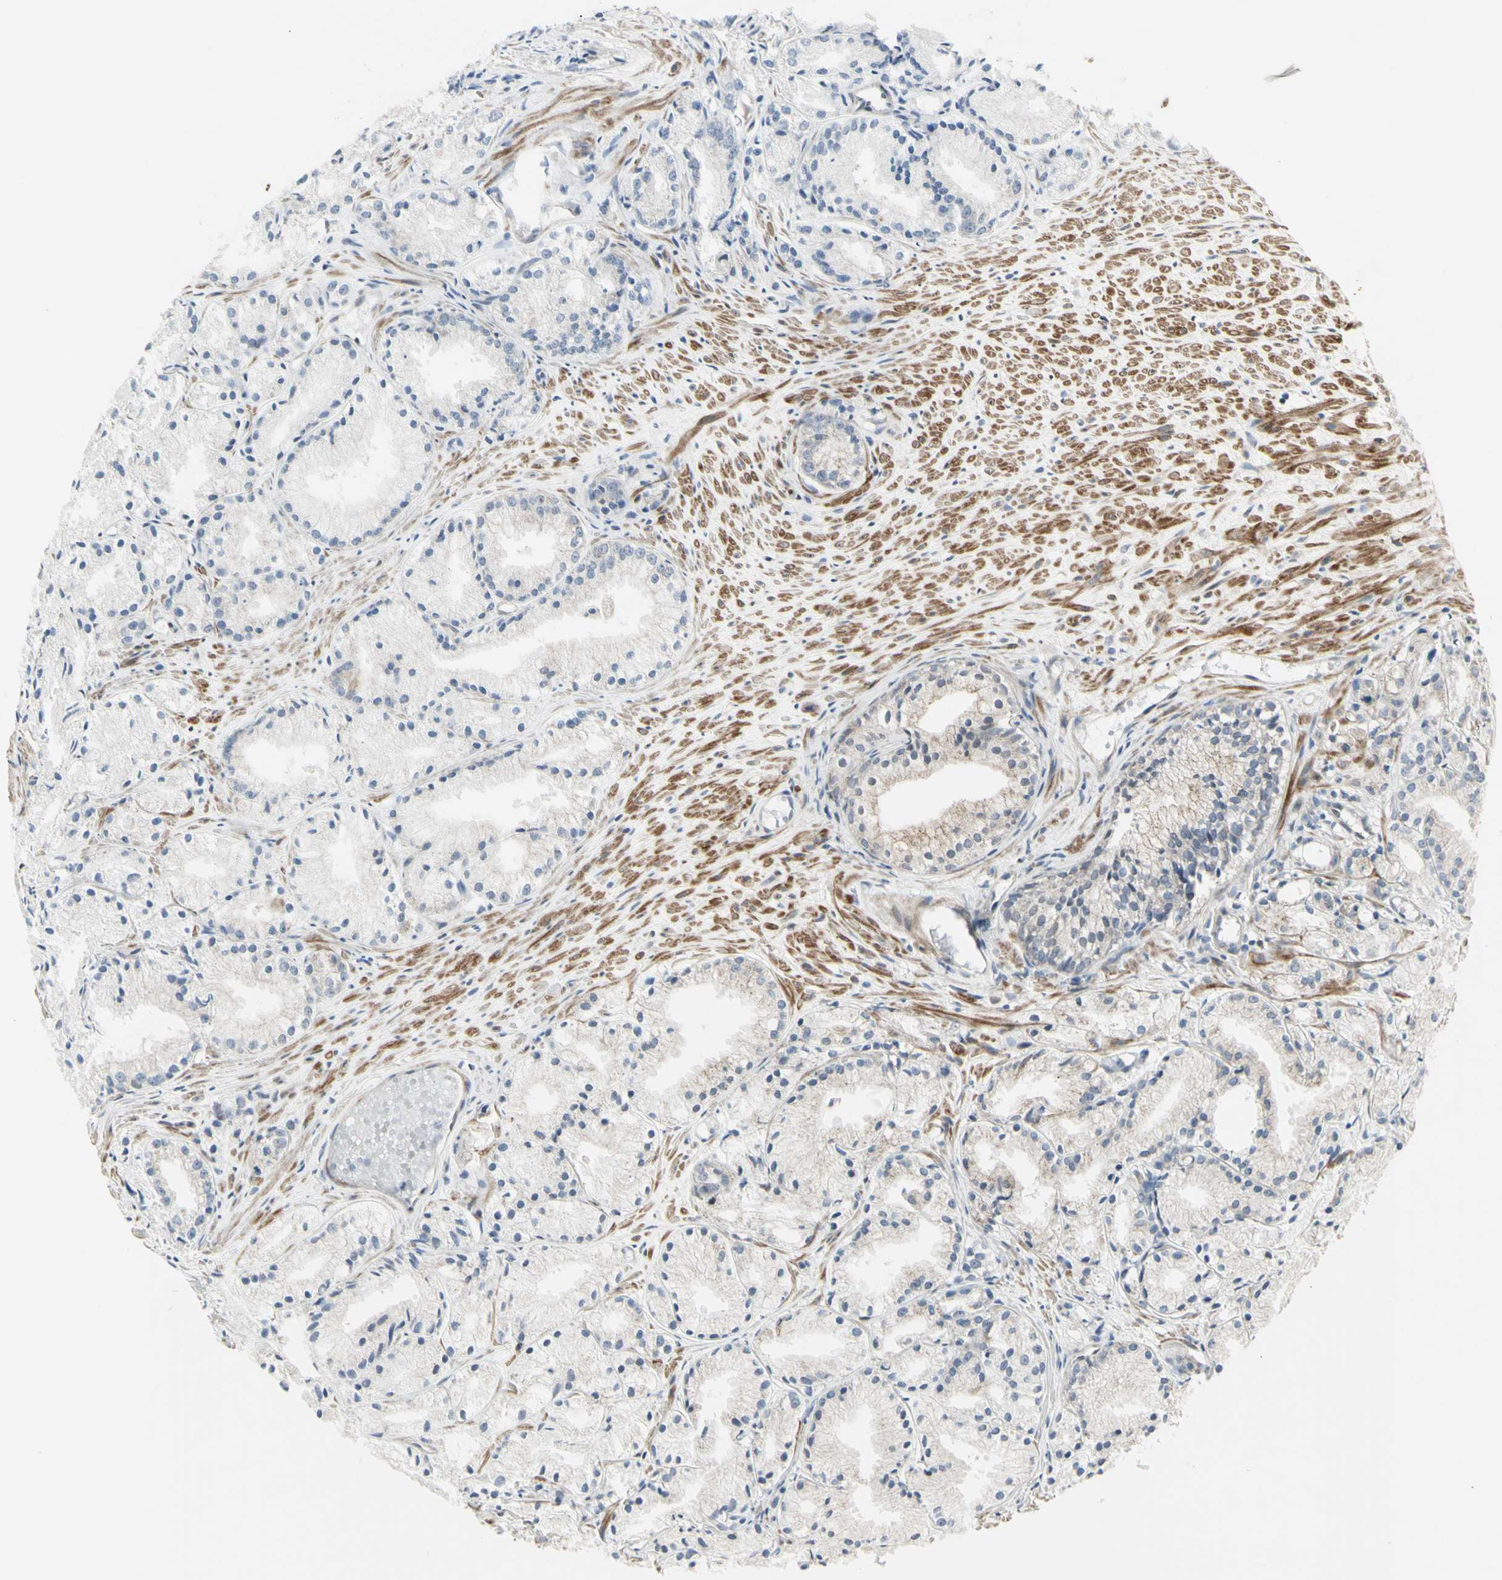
{"staining": {"intensity": "weak", "quantity": "25%-75%", "location": "cytoplasmic/membranous"}, "tissue": "prostate cancer", "cell_type": "Tumor cells", "image_type": "cancer", "snomed": [{"axis": "morphology", "description": "Adenocarcinoma, Low grade"}, {"axis": "topography", "description": "Prostate"}], "caption": "Immunohistochemistry staining of prostate adenocarcinoma (low-grade), which demonstrates low levels of weak cytoplasmic/membranous expression in approximately 25%-75% of tumor cells indicating weak cytoplasmic/membranous protein staining. The staining was performed using DAB (brown) for protein detection and nuclei were counterstained in hematoxylin (blue).", "gene": "DHRS7B", "patient": {"sex": "male", "age": 72}}